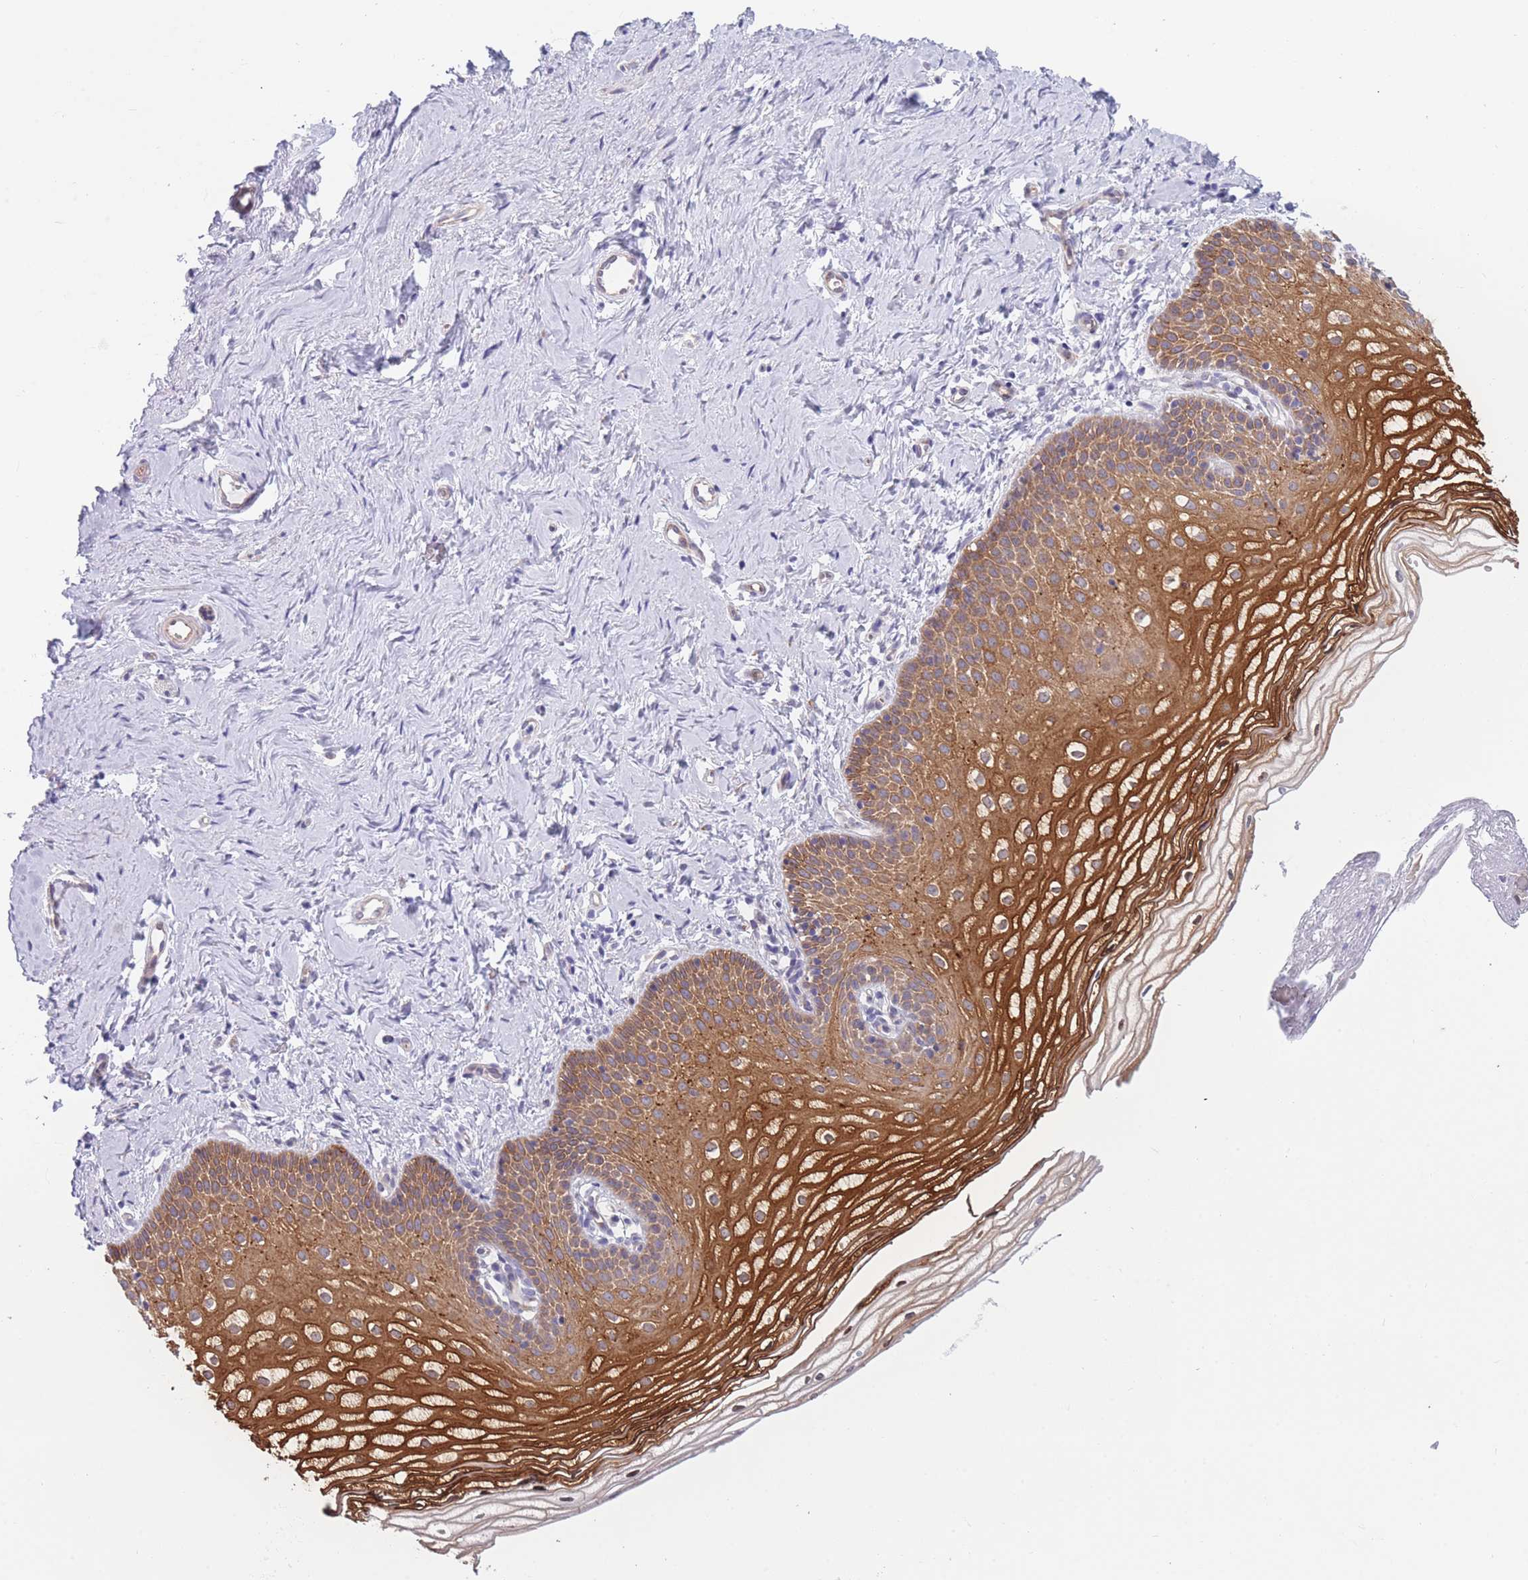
{"staining": {"intensity": "strong", "quantity": ">75%", "location": "cytoplasmic/membranous"}, "tissue": "vagina", "cell_type": "Squamous epithelial cells", "image_type": "normal", "snomed": [{"axis": "morphology", "description": "Normal tissue, NOS"}, {"axis": "topography", "description": "Vagina"}], "caption": "The photomicrograph exhibits a brown stain indicating the presence of a protein in the cytoplasmic/membranous of squamous epithelial cells in vagina. (brown staining indicates protein expression, while blue staining denotes nuclei).", "gene": "AK9", "patient": {"sex": "female", "age": 56}}